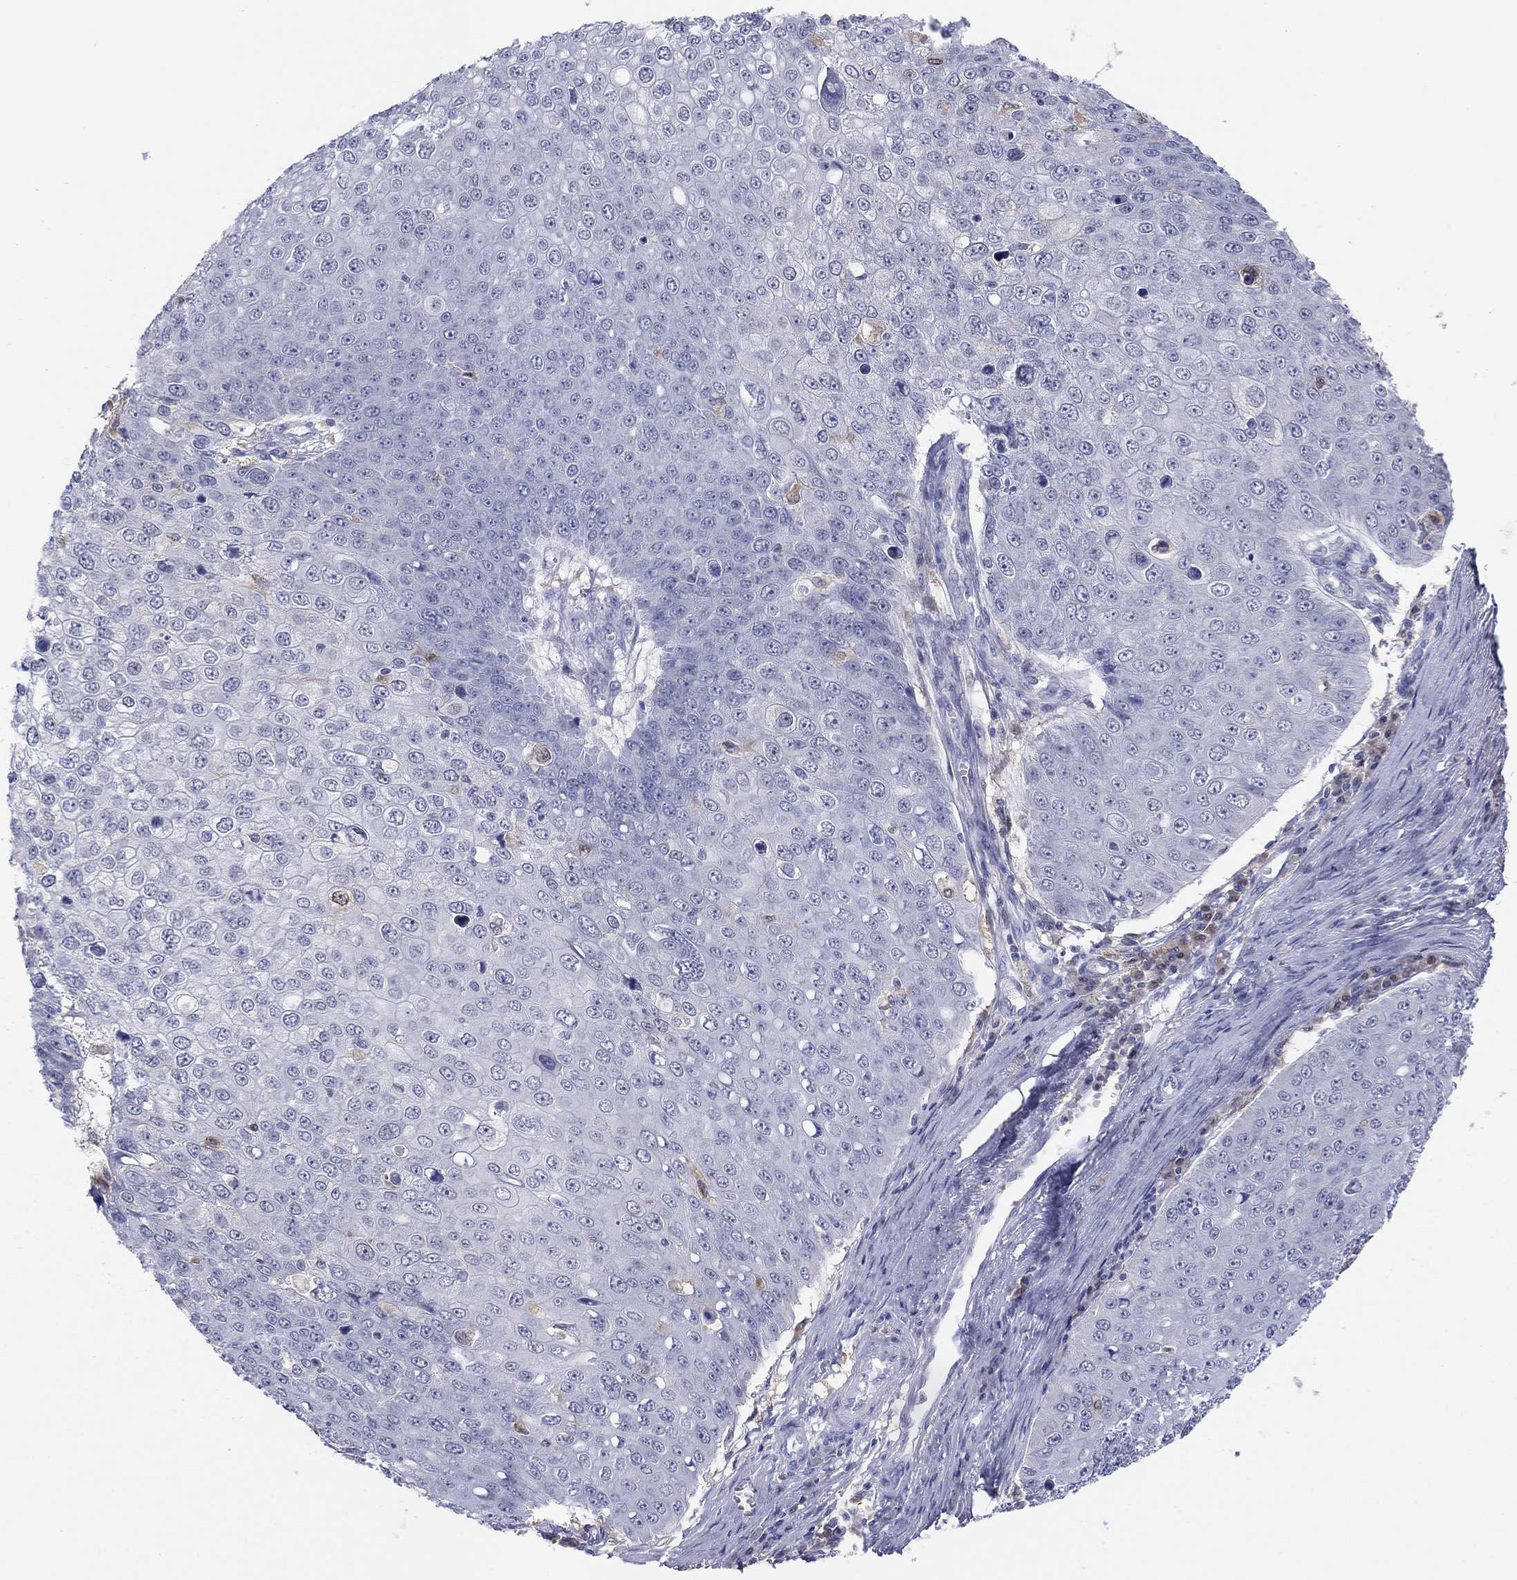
{"staining": {"intensity": "negative", "quantity": "none", "location": "none"}, "tissue": "skin cancer", "cell_type": "Tumor cells", "image_type": "cancer", "snomed": [{"axis": "morphology", "description": "Squamous cell carcinoma, NOS"}, {"axis": "topography", "description": "Skin"}], "caption": "Micrograph shows no protein staining in tumor cells of skin cancer tissue.", "gene": "PDXK", "patient": {"sex": "male", "age": 71}}